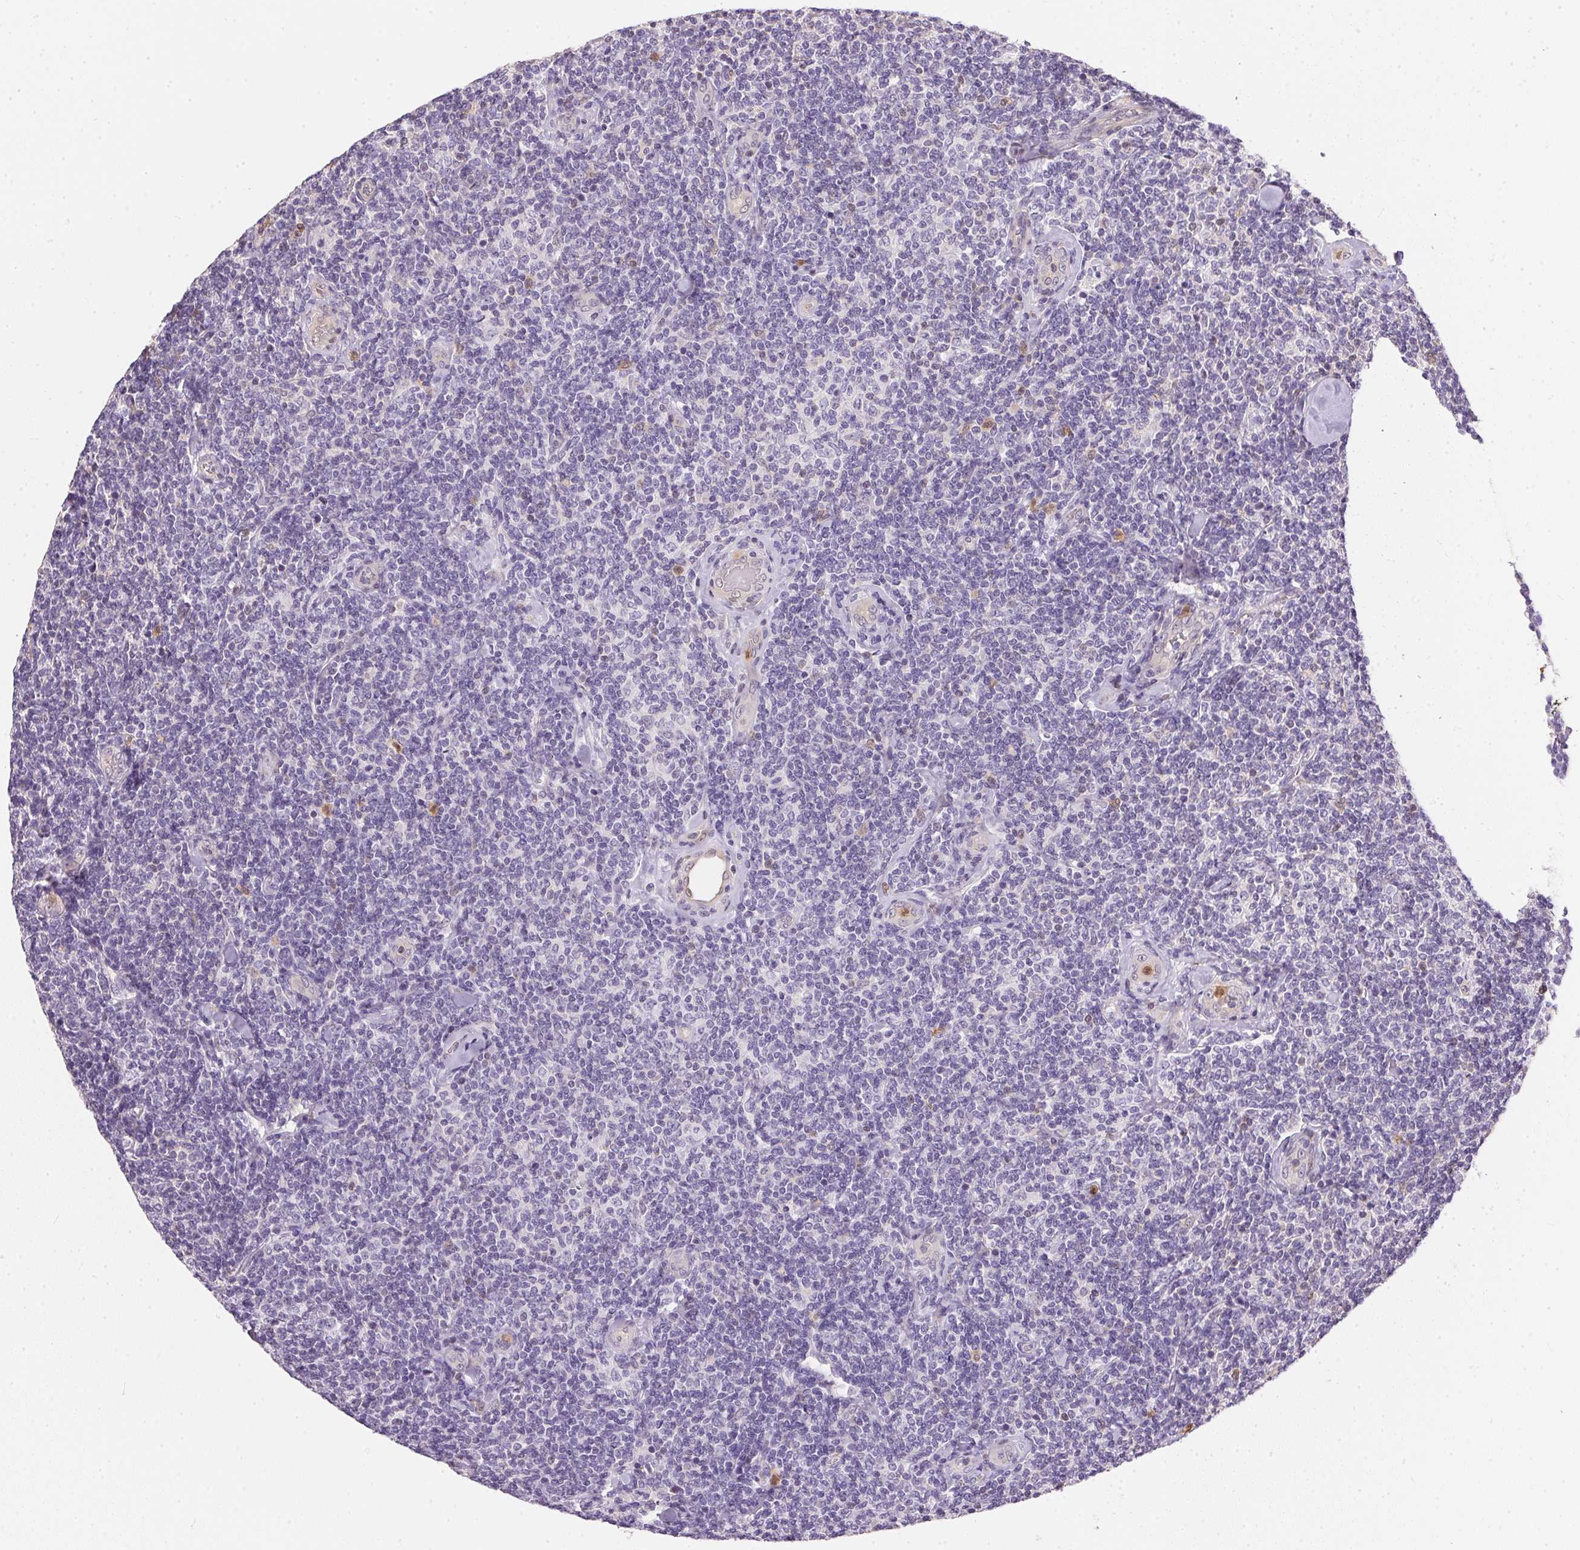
{"staining": {"intensity": "negative", "quantity": "none", "location": "none"}, "tissue": "lymphoma", "cell_type": "Tumor cells", "image_type": "cancer", "snomed": [{"axis": "morphology", "description": "Malignant lymphoma, non-Hodgkin's type, Low grade"}, {"axis": "topography", "description": "Lymph node"}], "caption": "The photomicrograph exhibits no staining of tumor cells in lymphoma.", "gene": "S100A3", "patient": {"sex": "female", "age": 56}}